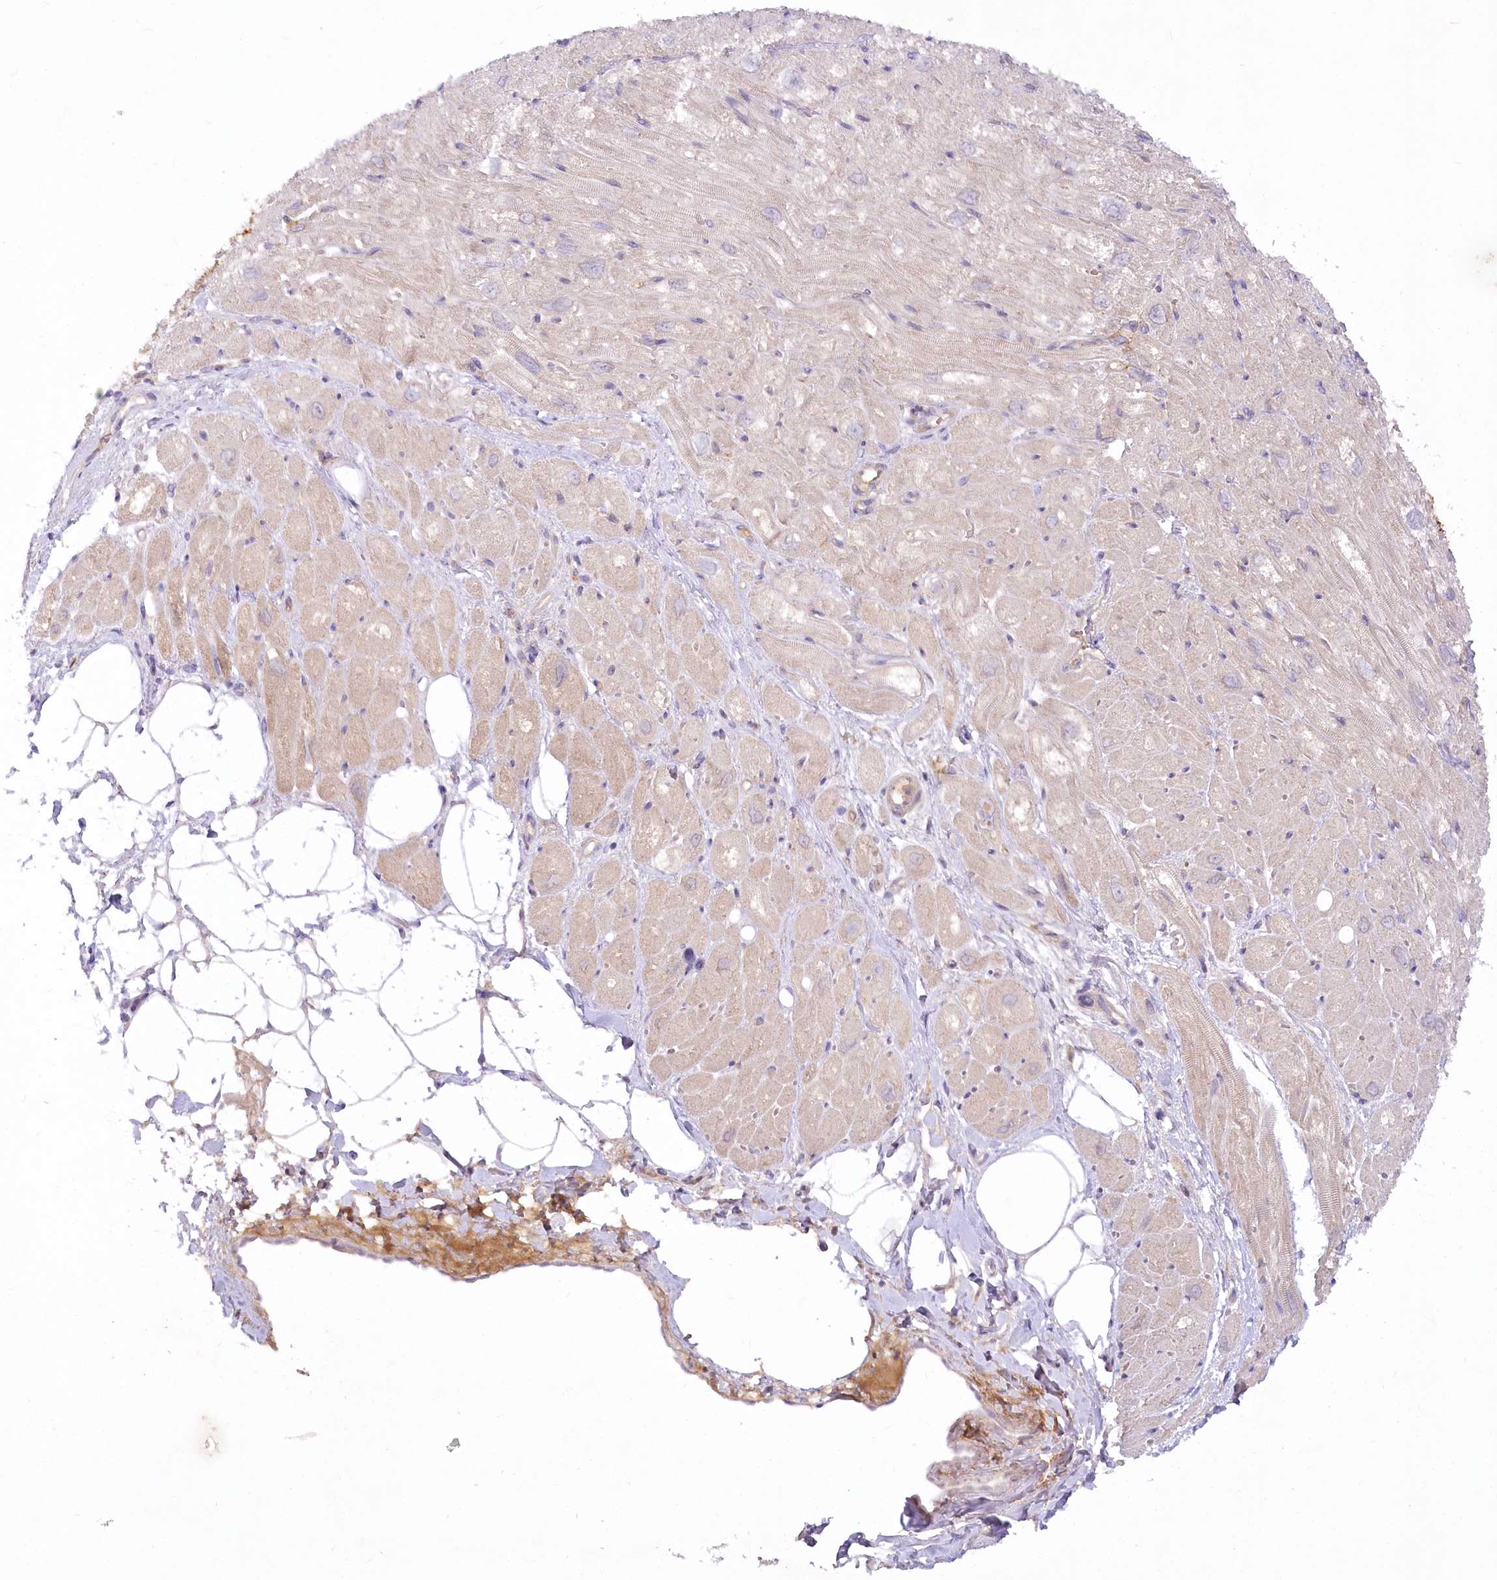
{"staining": {"intensity": "weak", "quantity": "<25%", "location": "cytoplasmic/membranous"}, "tissue": "heart muscle", "cell_type": "Cardiomyocytes", "image_type": "normal", "snomed": [{"axis": "morphology", "description": "Normal tissue, NOS"}, {"axis": "topography", "description": "Heart"}], "caption": "This micrograph is of normal heart muscle stained with immunohistochemistry (IHC) to label a protein in brown with the nuclei are counter-stained blue. There is no expression in cardiomyocytes.", "gene": "EFHC2", "patient": {"sex": "male", "age": 50}}